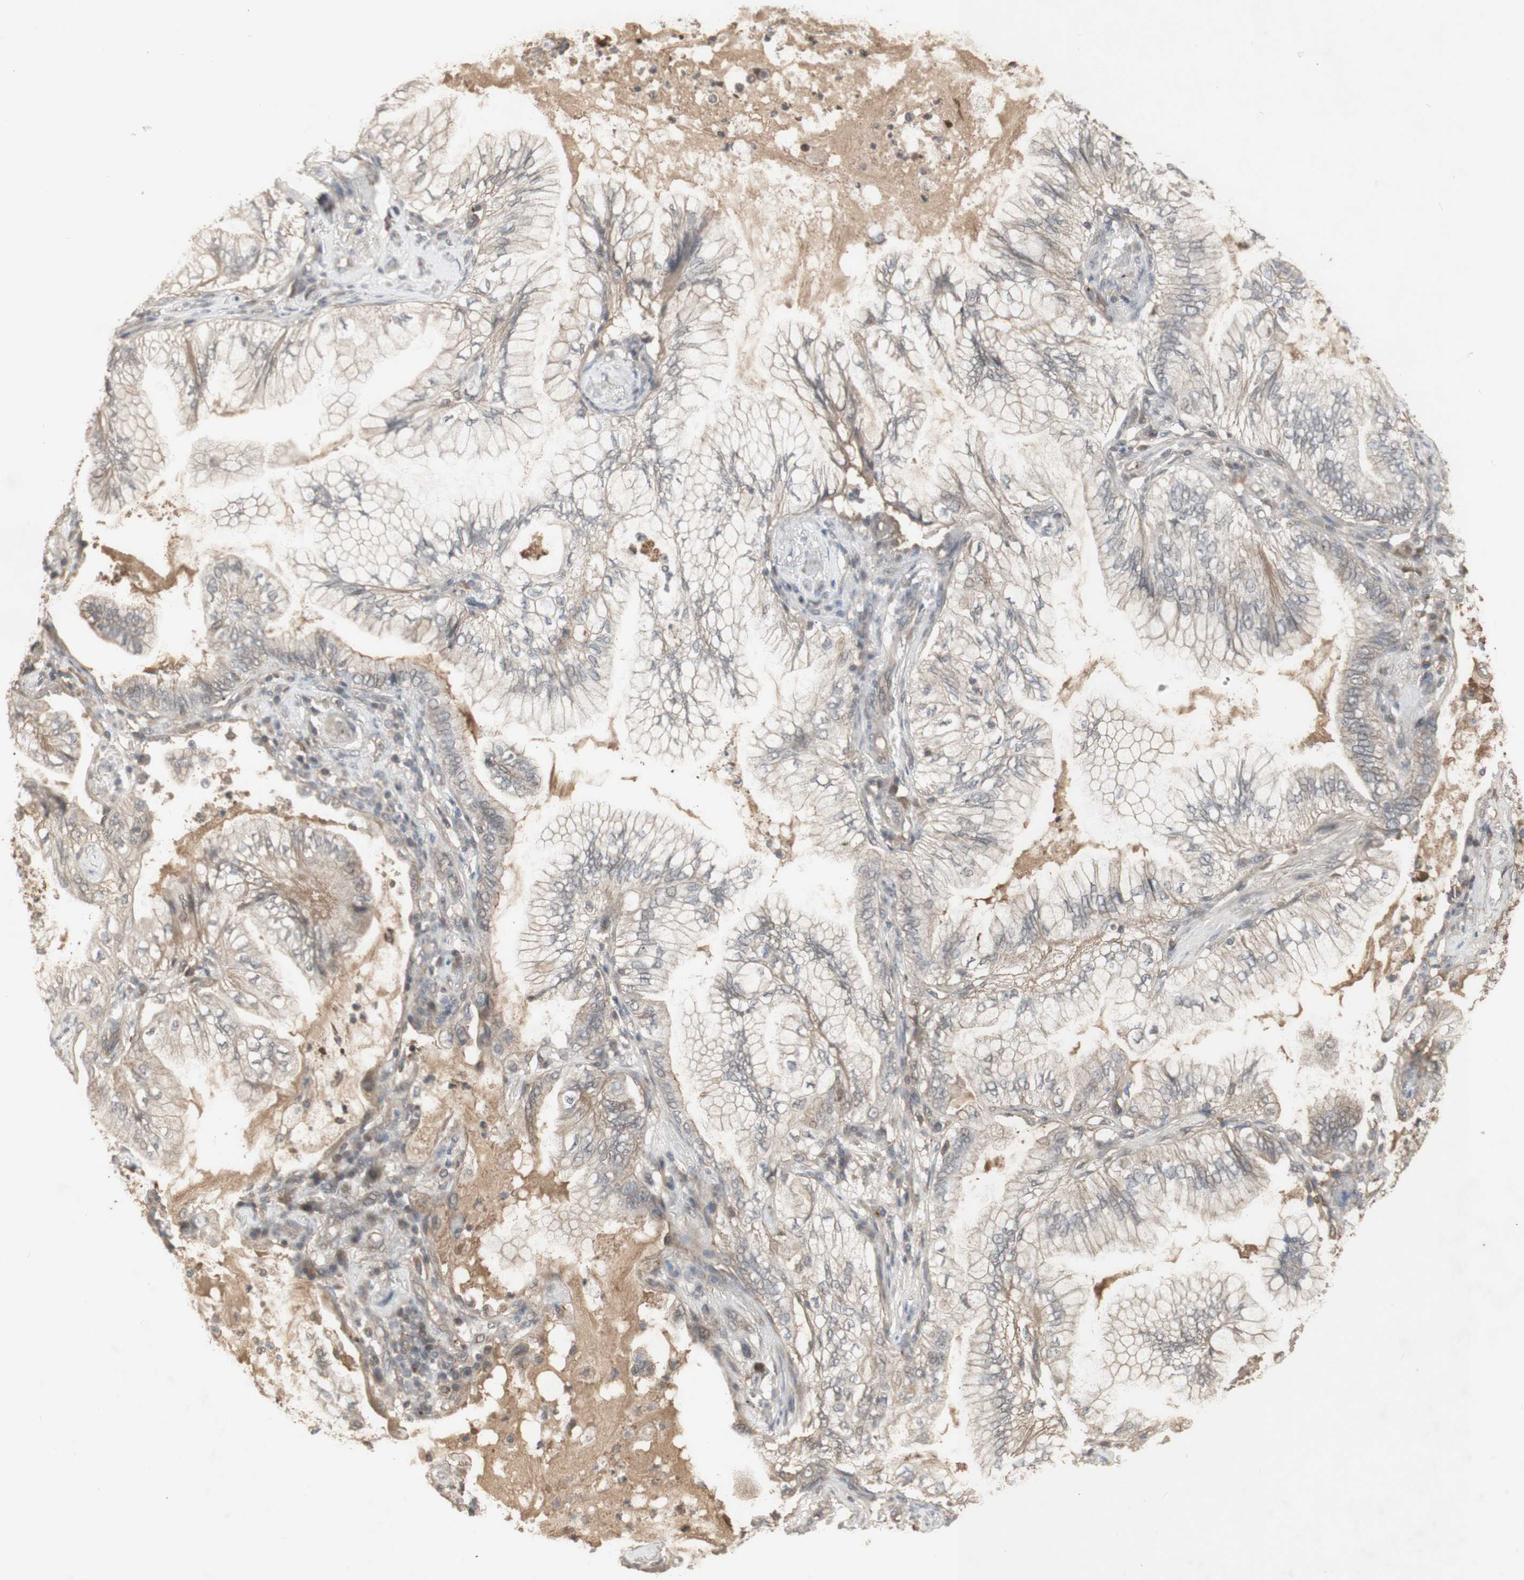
{"staining": {"intensity": "weak", "quantity": ">75%", "location": "cytoplasmic/membranous"}, "tissue": "lung cancer", "cell_type": "Tumor cells", "image_type": "cancer", "snomed": [{"axis": "morphology", "description": "Normal tissue, NOS"}, {"axis": "morphology", "description": "Adenocarcinoma, NOS"}, {"axis": "topography", "description": "Bronchus"}, {"axis": "topography", "description": "Lung"}], "caption": "Tumor cells exhibit low levels of weak cytoplasmic/membranous expression in approximately >75% of cells in adenocarcinoma (lung). (Brightfield microscopy of DAB IHC at high magnification).", "gene": "ALOX12", "patient": {"sex": "female", "age": 70}}